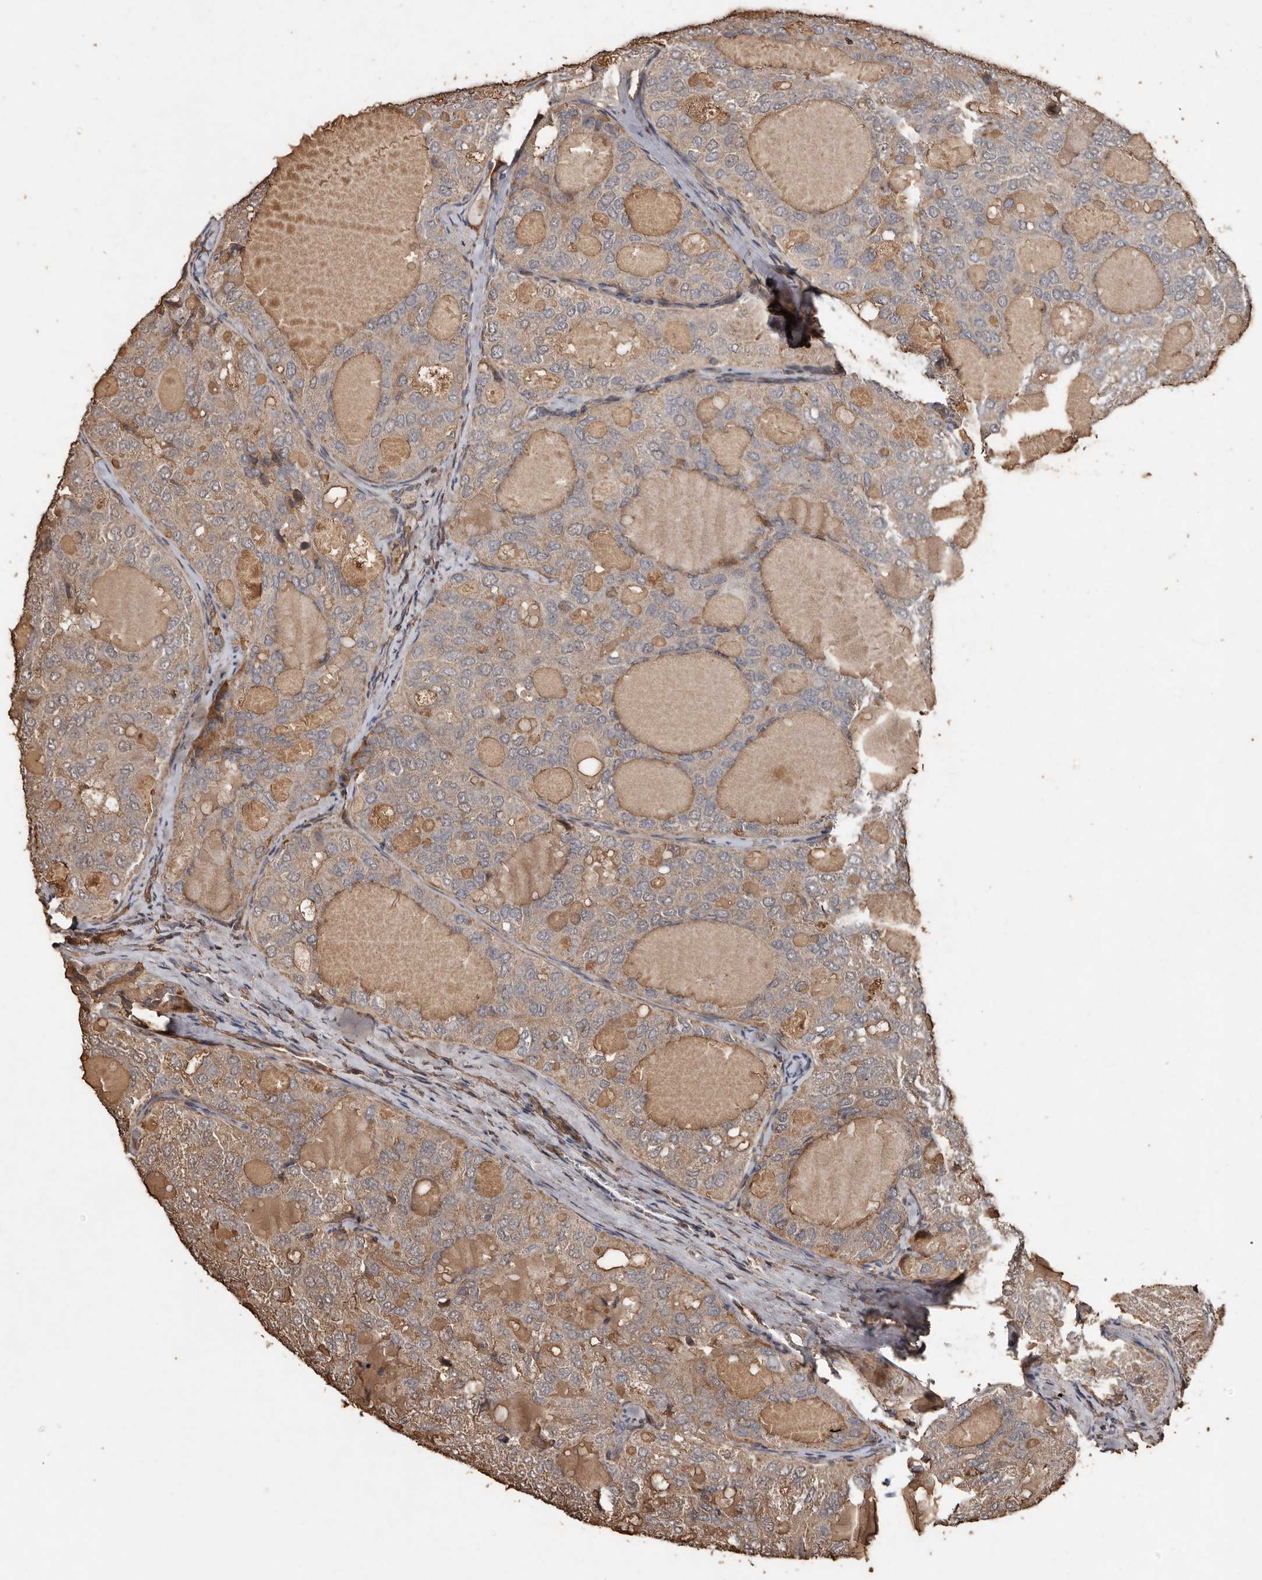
{"staining": {"intensity": "weak", "quantity": ">75%", "location": "cytoplasmic/membranous"}, "tissue": "thyroid cancer", "cell_type": "Tumor cells", "image_type": "cancer", "snomed": [{"axis": "morphology", "description": "Follicular adenoma carcinoma, NOS"}, {"axis": "topography", "description": "Thyroid gland"}], "caption": "Thyroid cancer stained with a brown dye exhibits weak cytoplasmic/membranous positive staining in about >75% of tumor cells.", "gene": "RANBP17", "patient": {"sex": "male", "age": 75}}